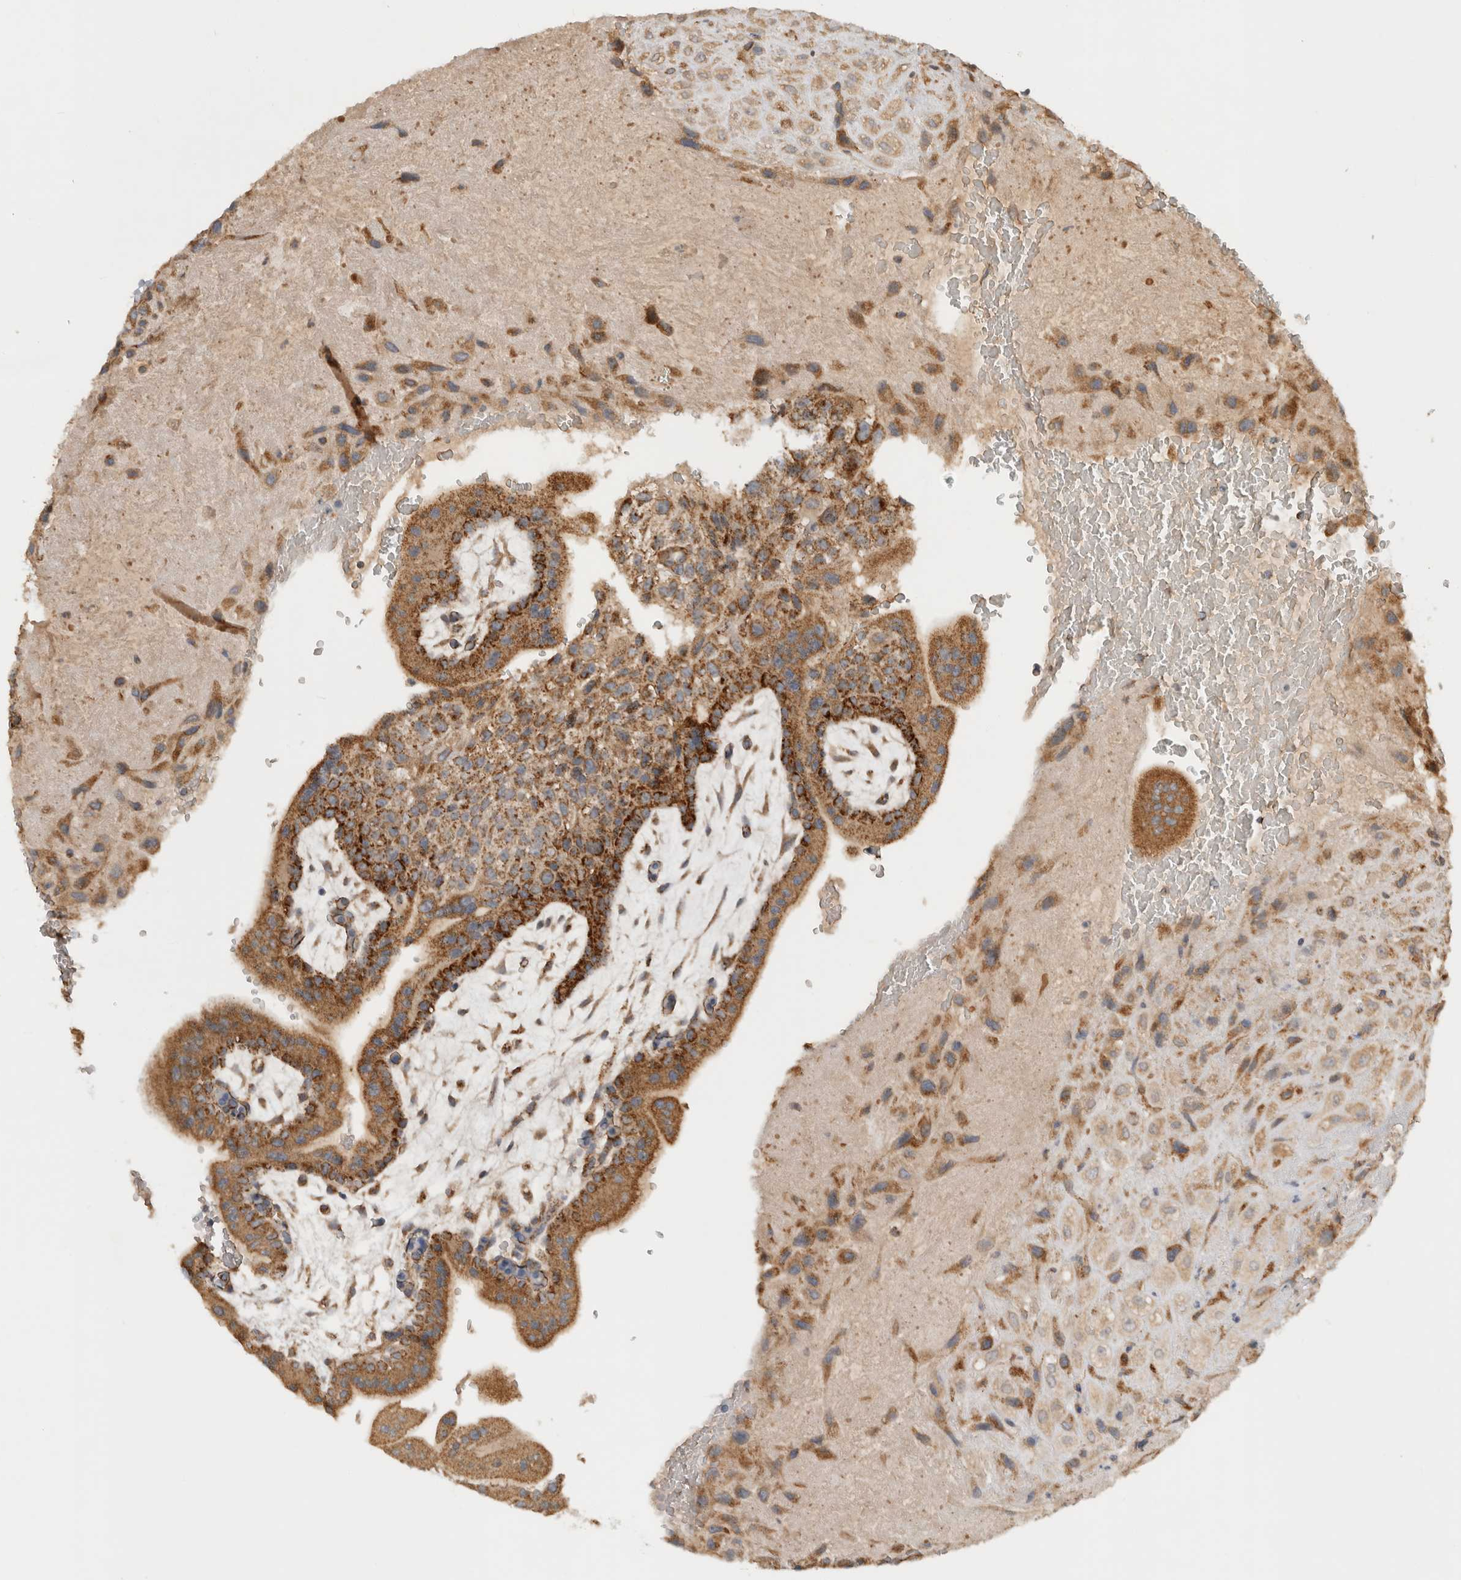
{"staining": {"intensity": "moderate", "quantity": ">75%", "location": "cytoplasmic/membranous"}, "tissue": "placenta", "cell_type": "Decidual cells", "image_type": "normal", "snomed": [{"axis": "morphology", "description": "Normal tissue, NOS"}, {"axis": "topography", "description": "Placenta"}], "caption": "A brown stain shows moderate cytoplasmic/membranous expression of a protein in decidual cells of normal human placenta. (Brightfield microscopy of DAB IHC at high magnification).", "gene": "AMPD1", "patient": {"sex": "female", "age": 35}}